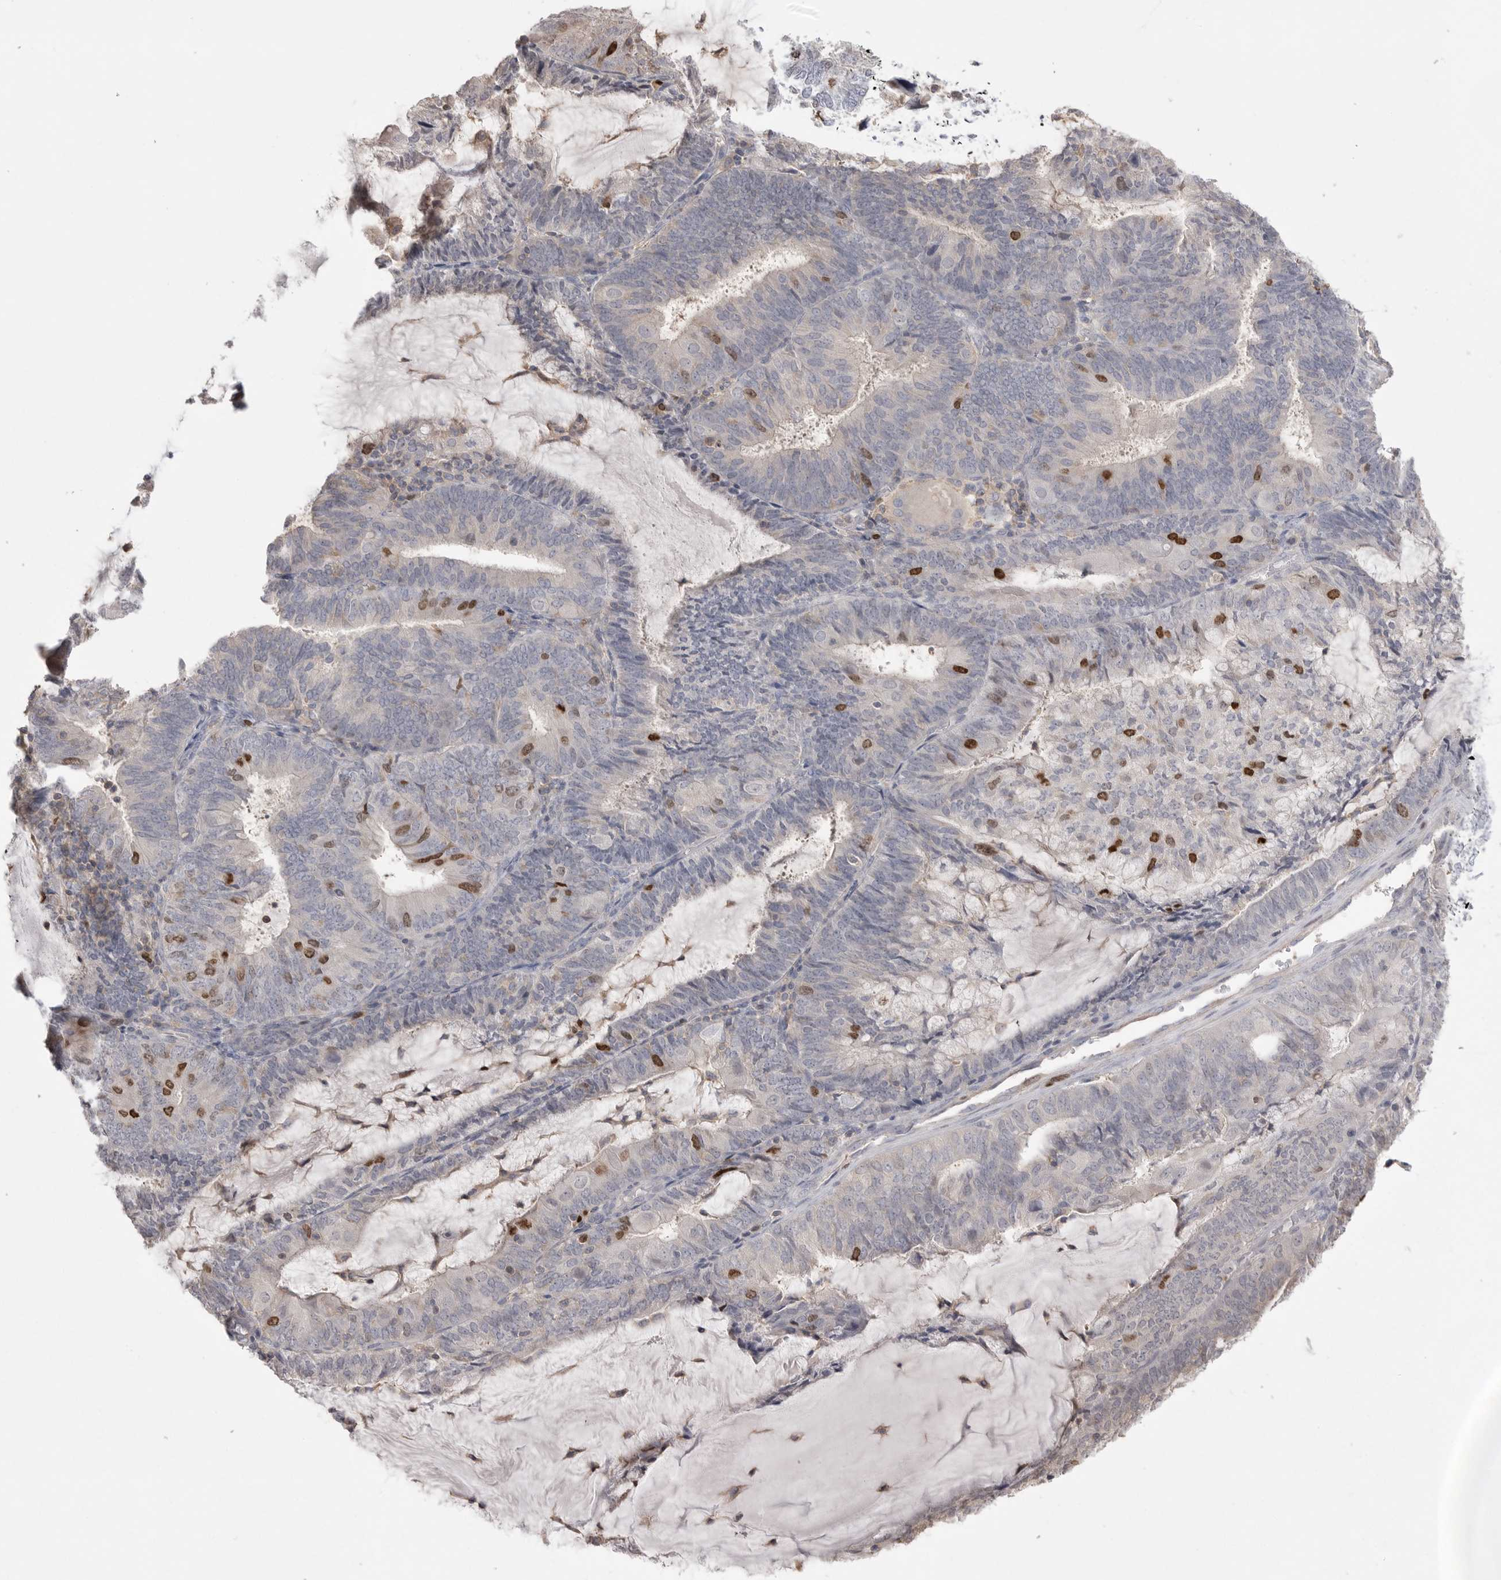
{"staining": {"intensity": "strong", "quantity": "<25%", "location": "nuclear"}, "tissue": "endometrial cancer", "cell_type": "Tumor cells", "image_type": "cancer", "snomed": [{"axis": "morphology", "description": "Adenocarcinoma, NOS"}, {"axis": "topography", "description": "Endometrium"}], "caption": "Endometrial cancer (adenocarcinoma) stained for a protein demonstrates strong nuclear positivity in tumor cells.", "gene": "TOP2A", "patient": {"sex": "female", "age": 81}}